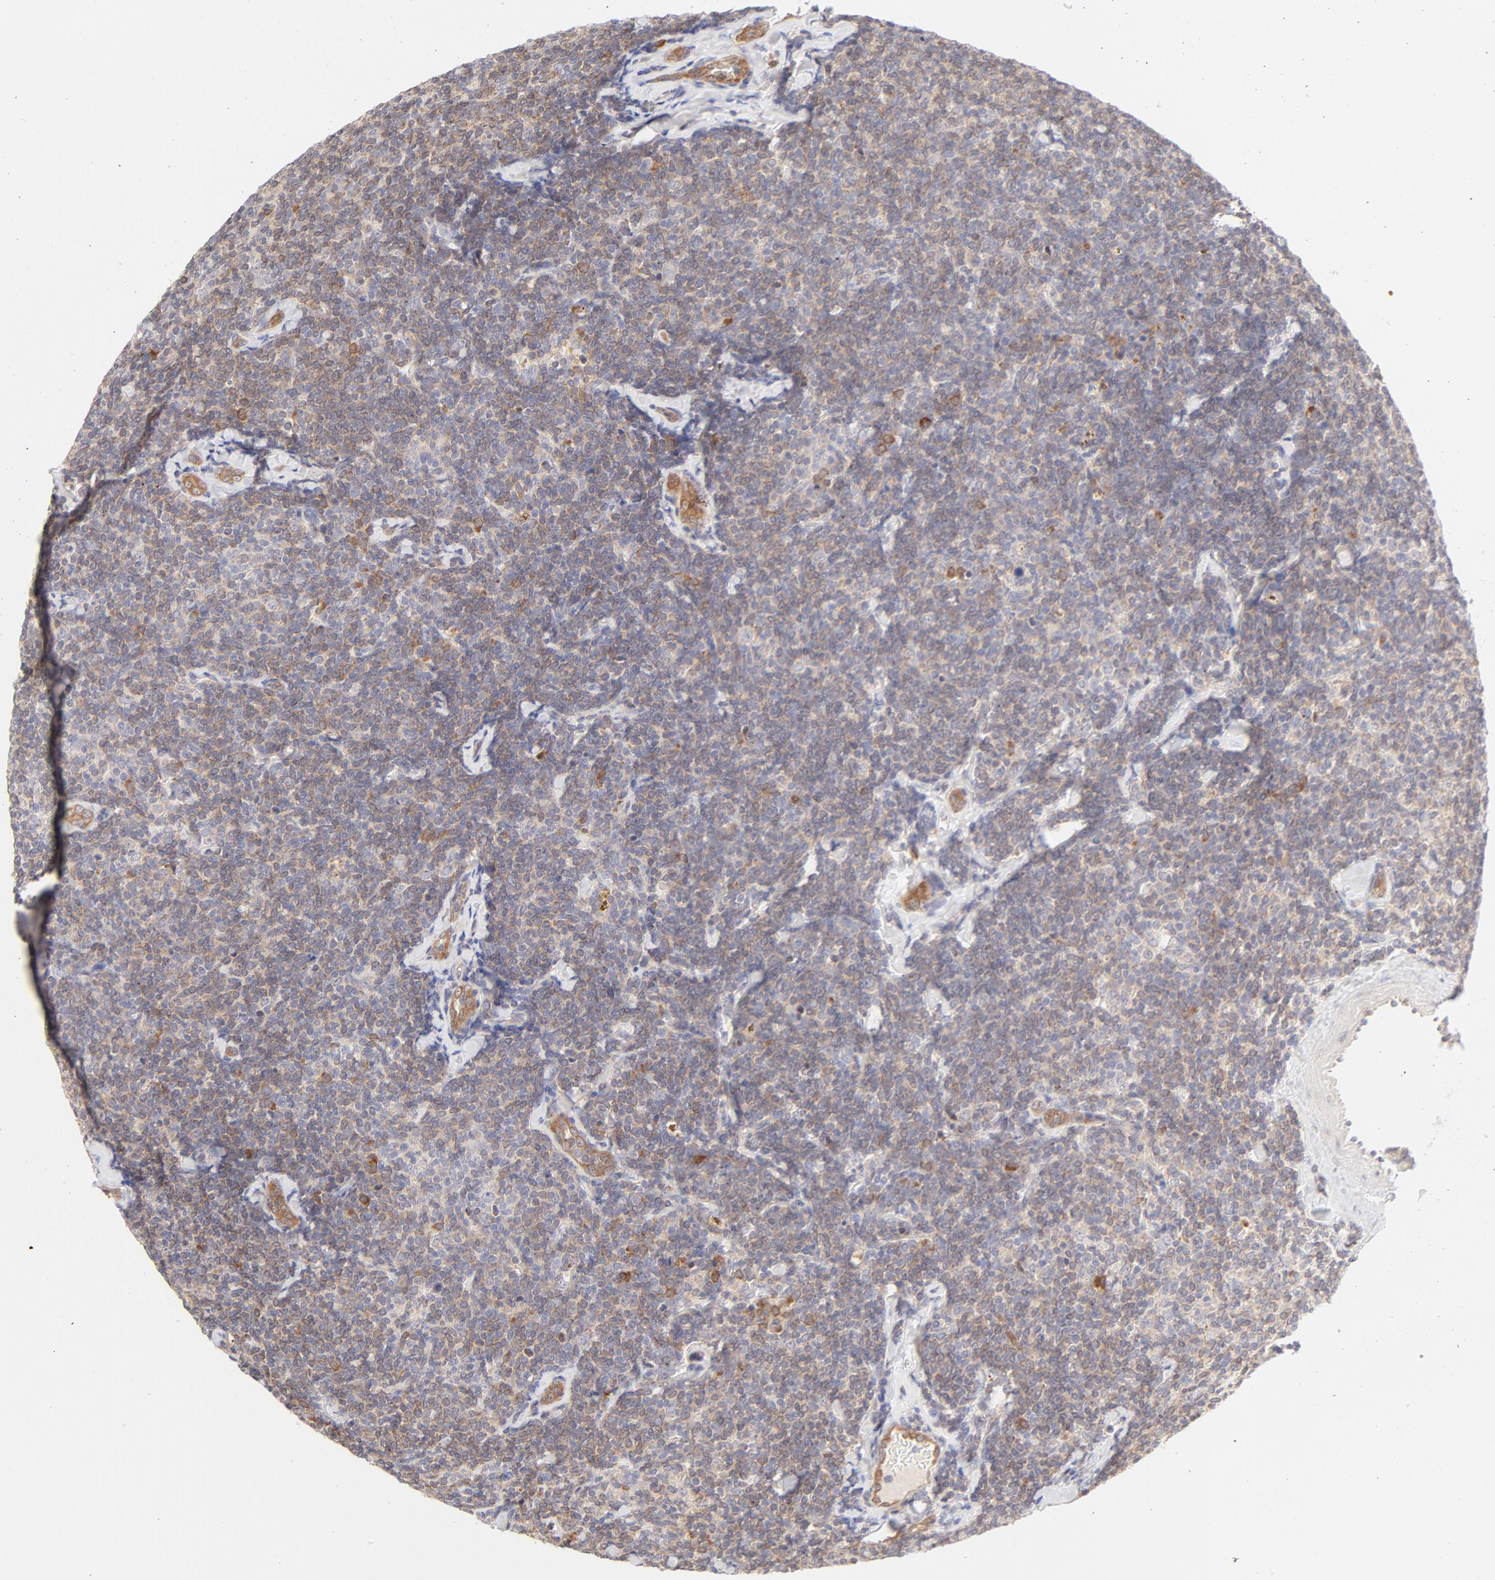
{"staining": {"intensity": "weak", "quantity": ">75%", "location": "cytoplasmic/membranous"}, "tissue": "lymphoma", "cell_type": "Tumor cells", "image_type": "cancer", "snomed": [{"axis": "morphology", "description": "Malignant lymphoma, non-Hodgkin's type, Low grade"}, {"axis": "topography", "description": "Lymph node"}], "caption": "A brown stain shows weak cytoplasmic/membranous expression of a protein in lymphoma tumor cells.", "gene": "RPS6KA1", "patient": {"sex": "female", "age": 56}}